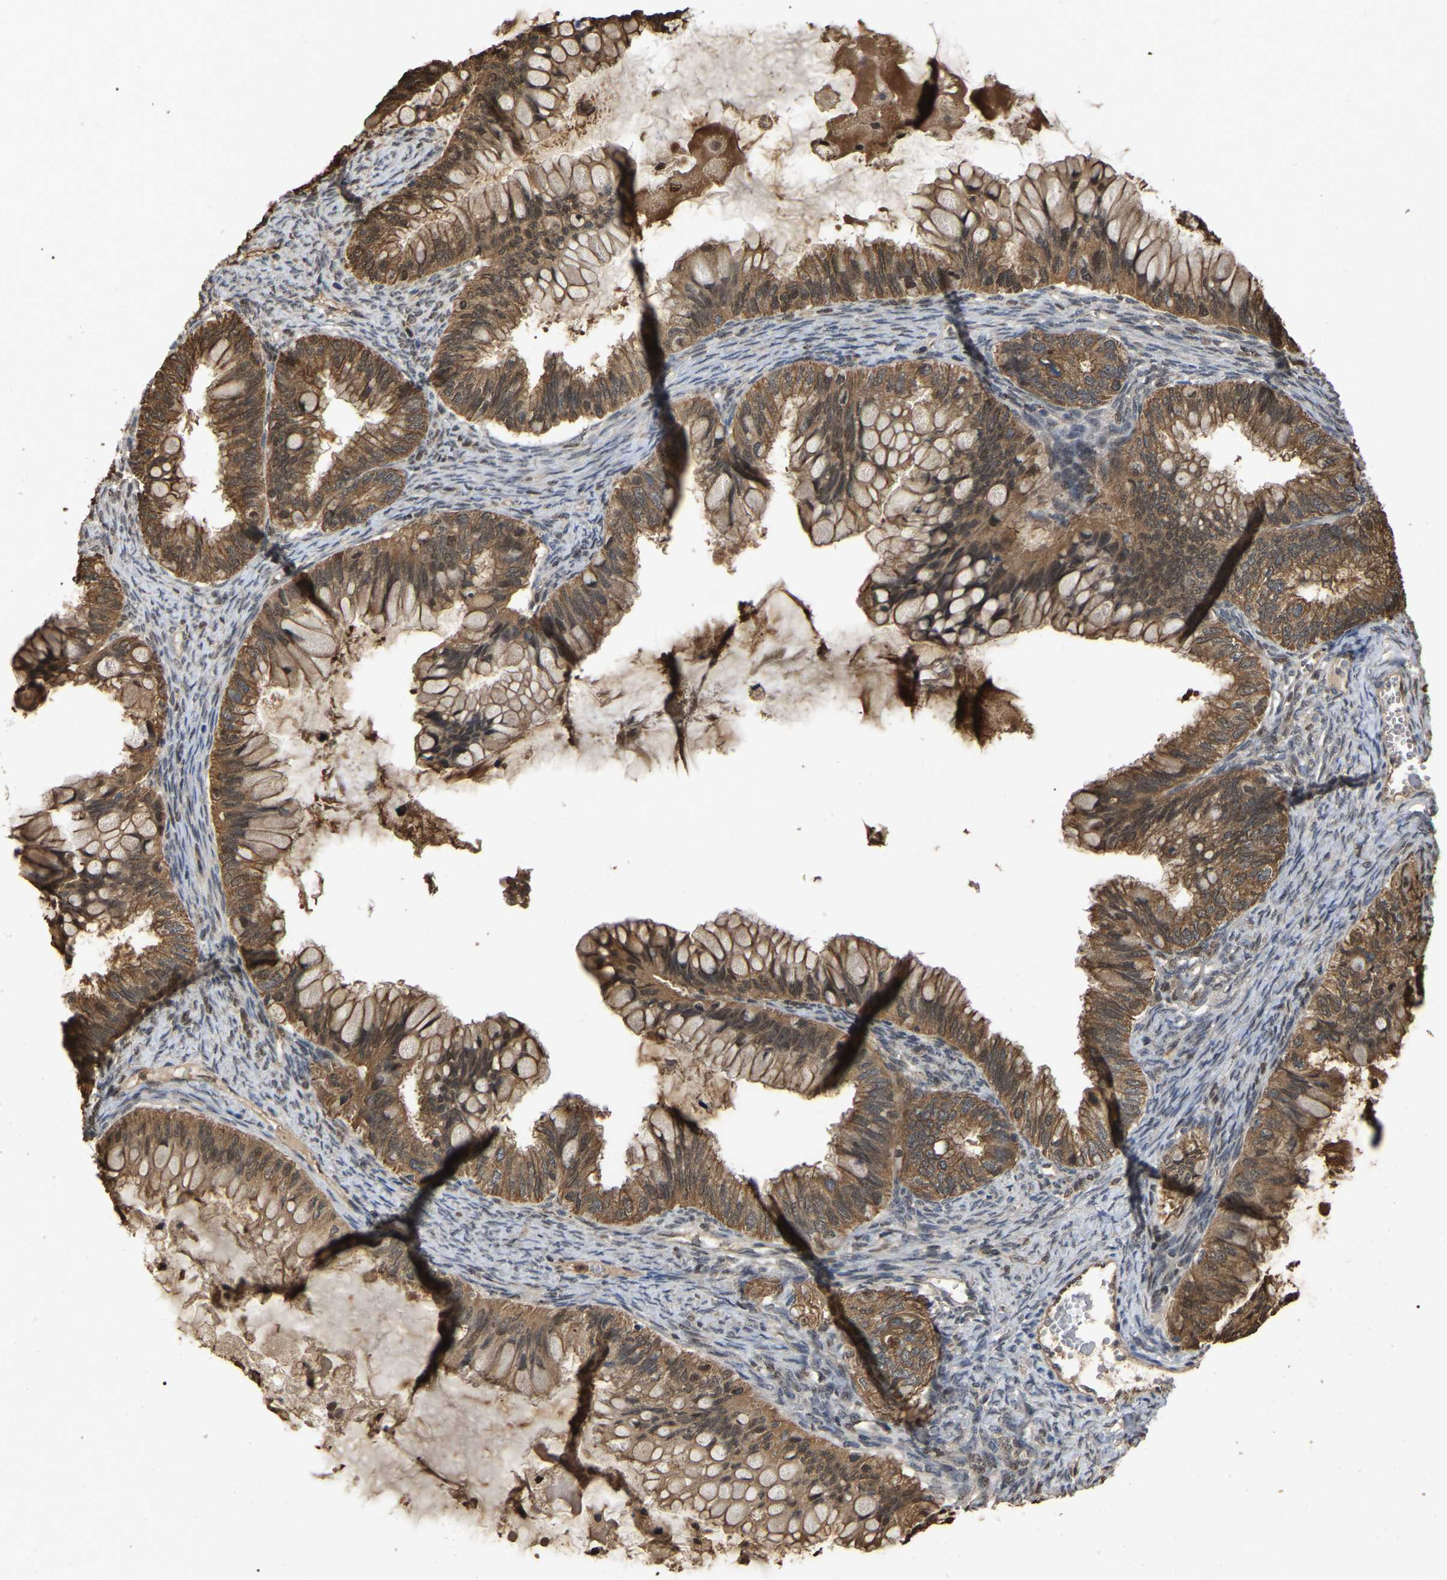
{"staining": {"intensity": "moderate", "quantity": ">75%", "location": "cytoplasmic/membranous"}, "tissue": "ovarian cancer", "cell_type": "Tumor cells", "image_type": "cancer", "snomed": [{"axis": "morphology", "description": "Cystadenocarcinoma, mucinous, NOS"}, {"axis": "topography", "description": "Ovary"}], "caption": "Protein staining shows moderate cytoplasmic/membranous positivity in about >75% of tumor cells in ovarian cancer (mucinous cystadenocarcinoma). (DAB (3,3'-diaminobenzidine) IHC with brightfield microscopy, high magnification).", "gene": "FAM219A", "patient": {"sex": "female", "age": 80}}